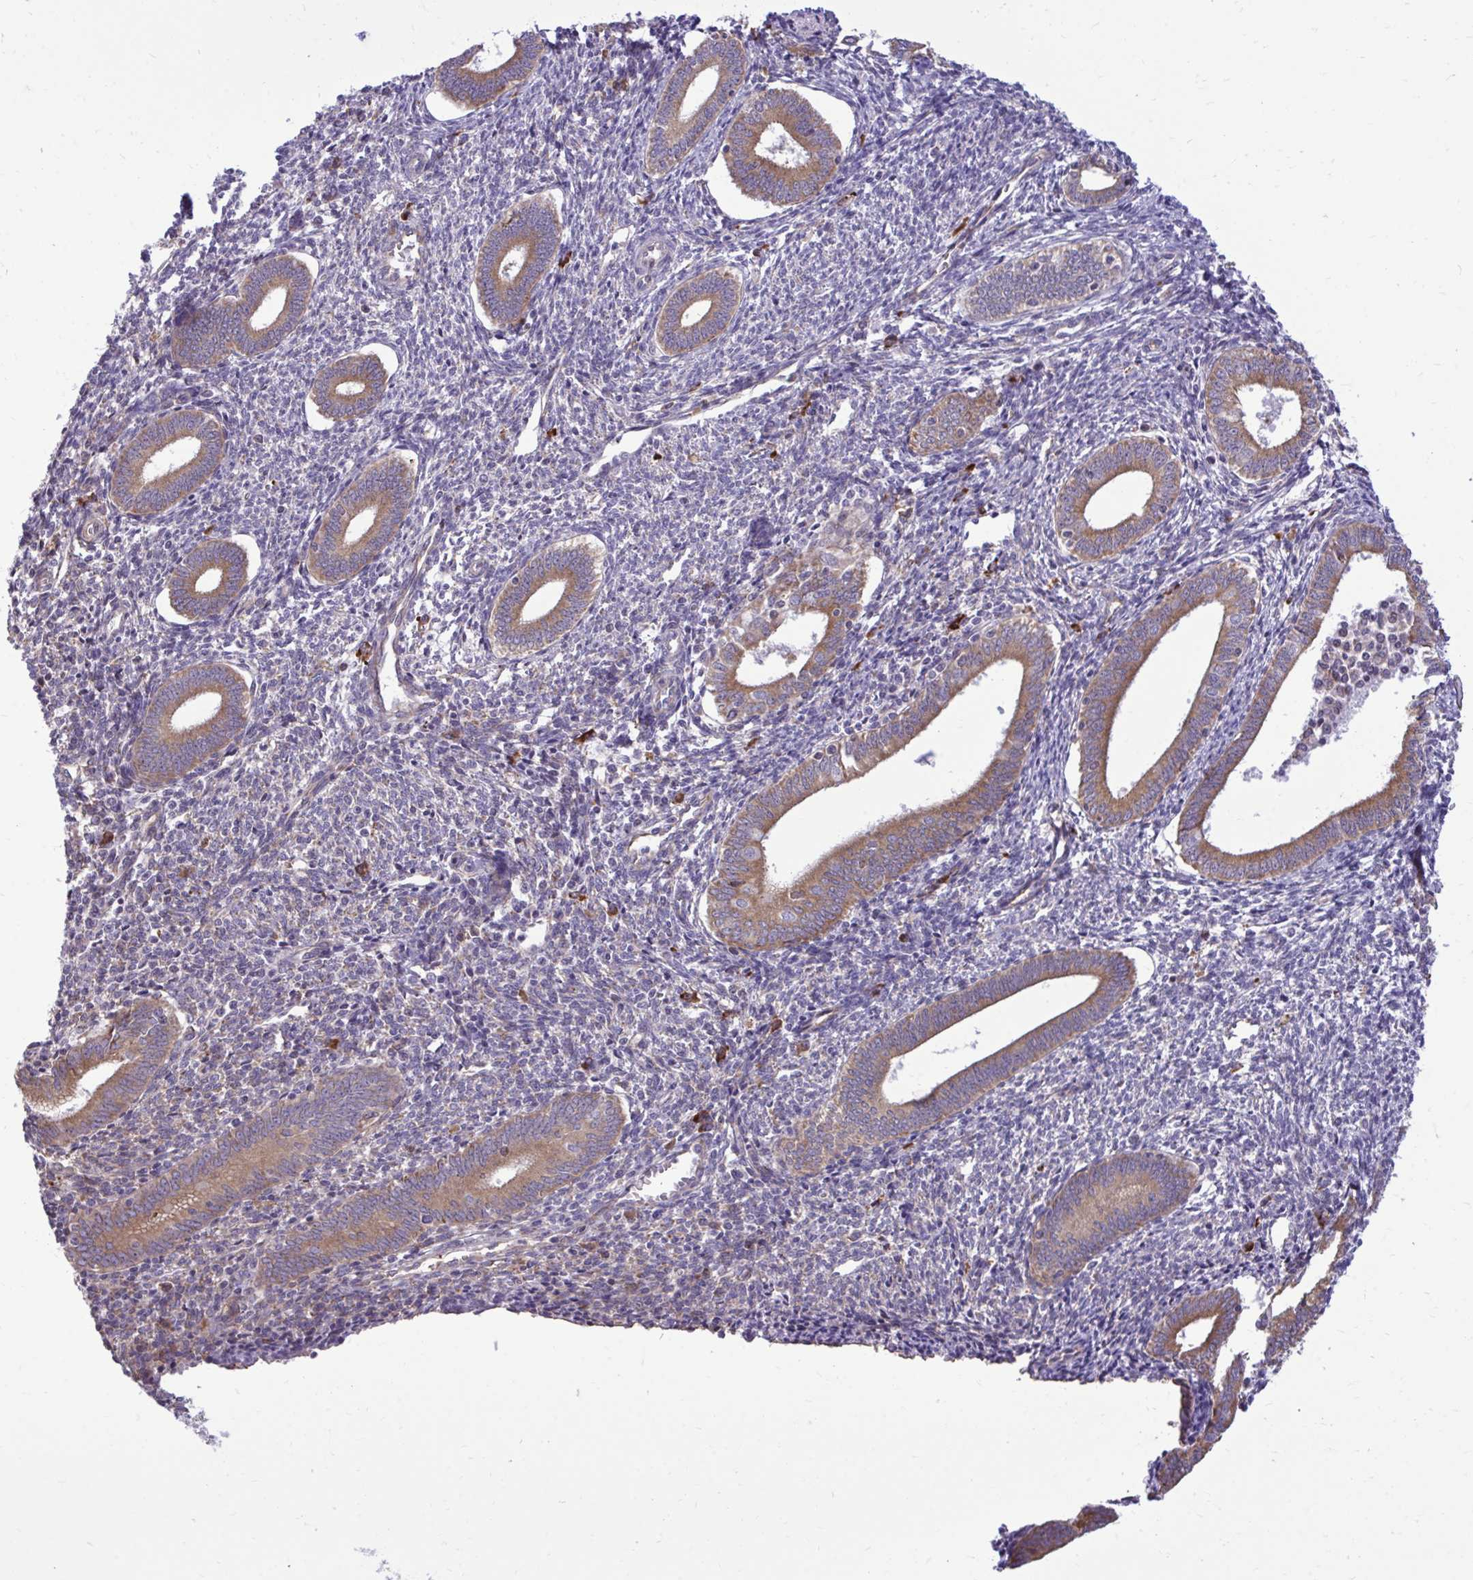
{"staining": {"intensity": "weak", "quantity": "<25%", "location": "cytoplasmic/membranous"}, "tissue": "endometrium", "cell_type": "Cells in endometrial stroma", "image_type": "normal", "snomed": [{"axis": "morphology", "description": "Normal tissue, NOS"}, {"axis": "topography", "description": "Endometrium"}], "caption": "The immunohistochemistry image has no significant expression in cells in endometrial stroma of endometrium.", "gene": "METTL9", "patient": {"sex": "female", "age": 41}}